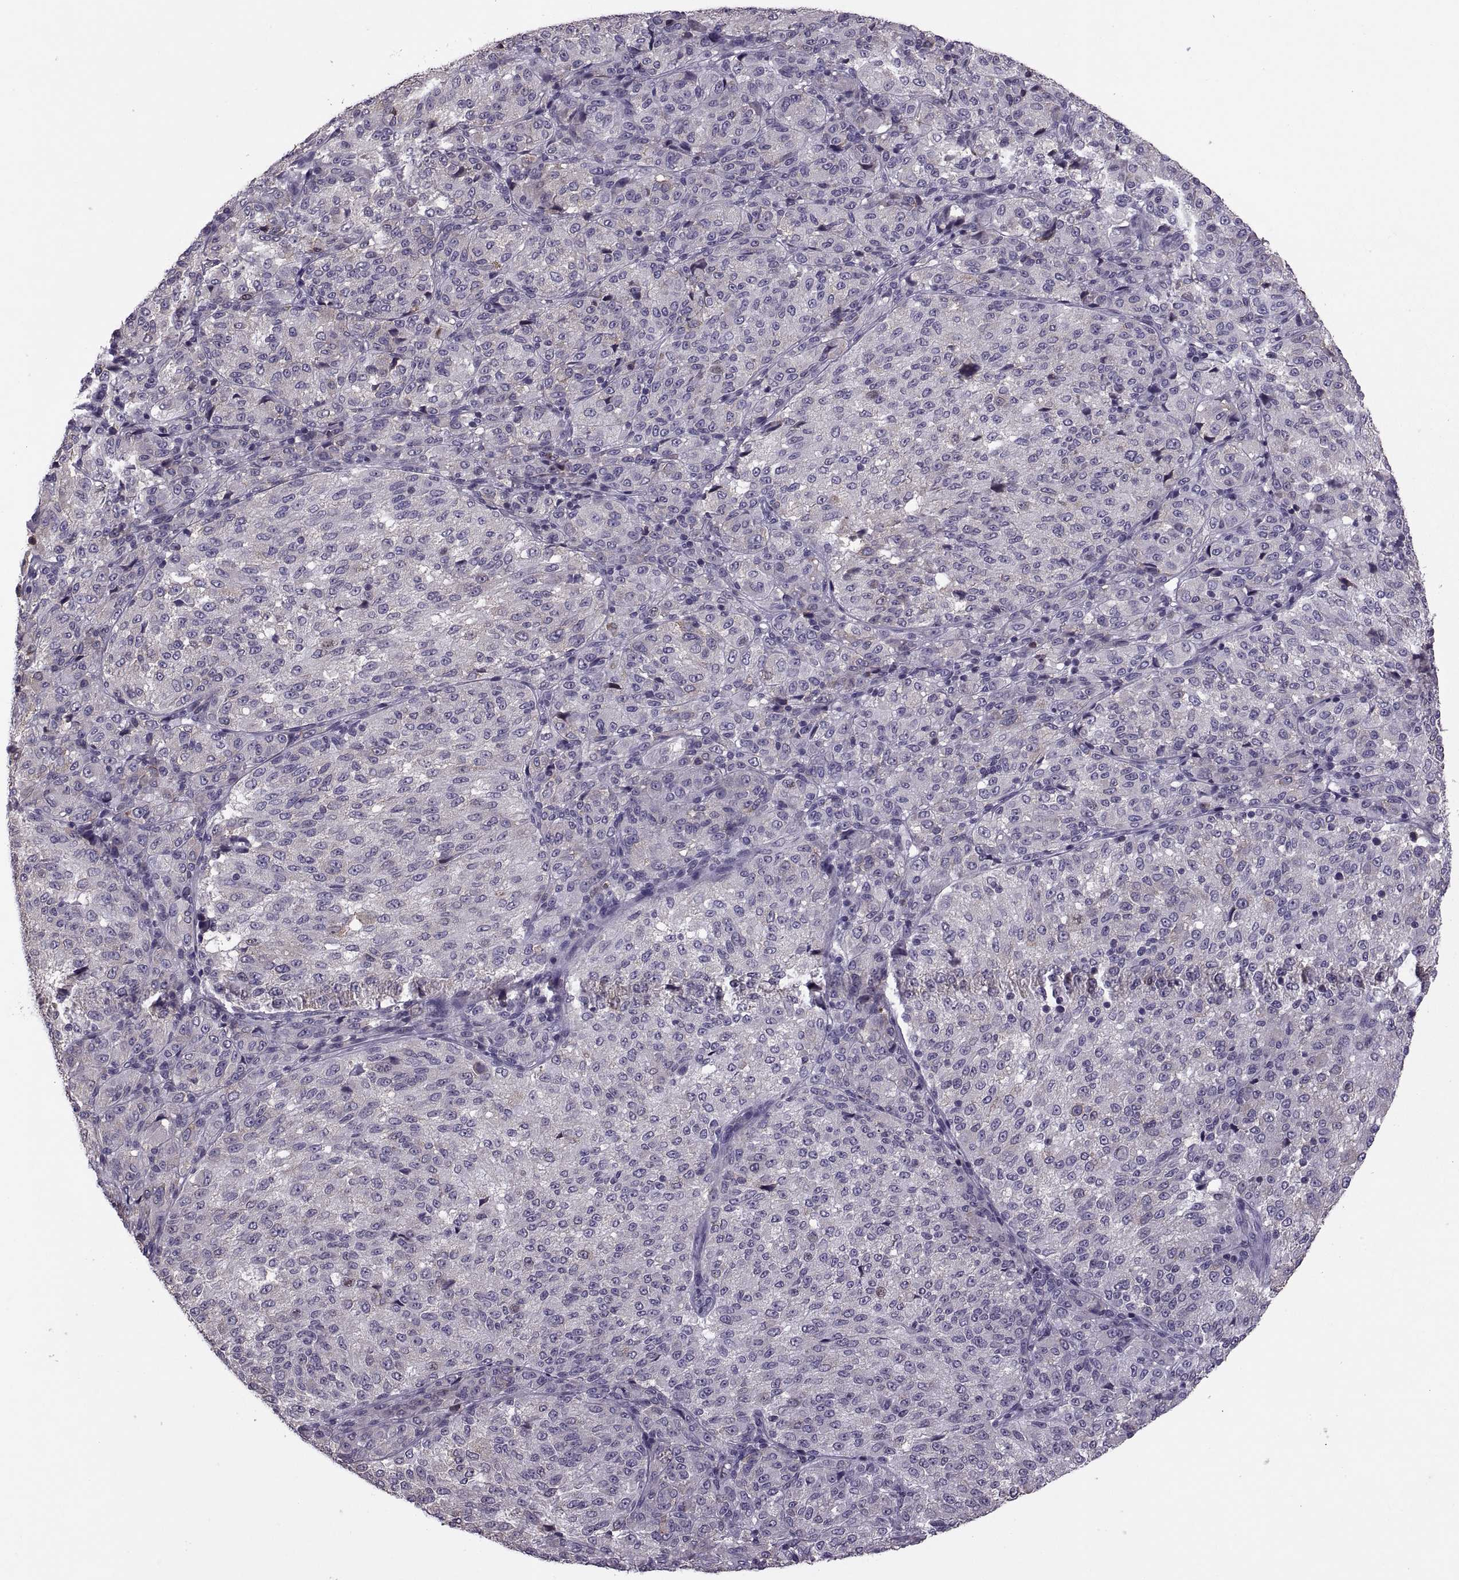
{"staining": {"intensity": "negative", "quantity": "none", "location": "none"}, "tissue": "melanoma", "cell_type": "Tumor cells", "image_type": "cancer", "snomed": [{"axis": "morphology", "description": "Malignant melanoma, Metastatic site"}, {"axis": "topography", "description": "Brain"}], "caption": "Immunohistochemical staining of human melanoma shows no significant positivity in tumor cells.", "gene": "PABPC1", "patient": {"sex": "female", "age": 56}}